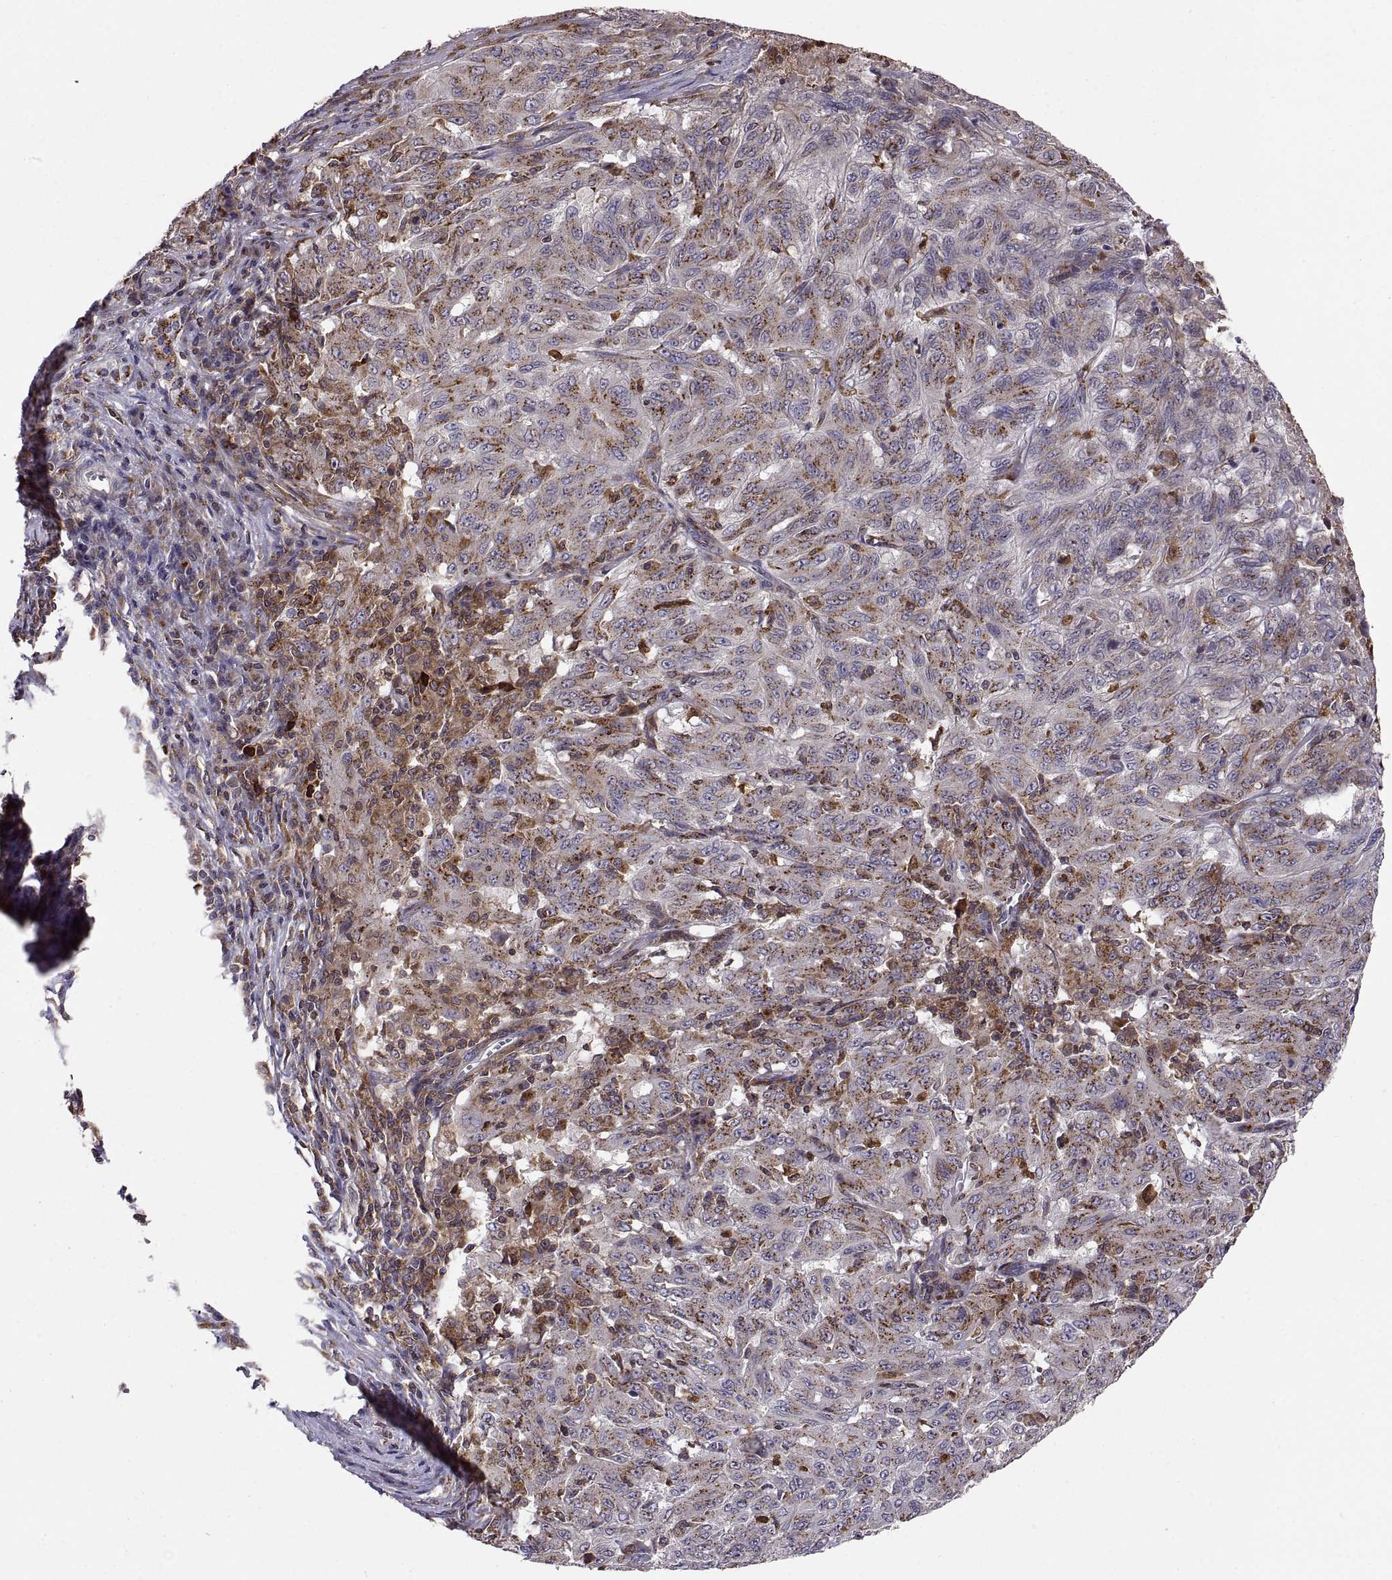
{"staining": {"intensity": "moderate", "quantity": ">75%", "location": "cytoplasmic/membranous"}, "tissue": "pancreatic cancer", "cell_type": "Tumor cells", "image_type": "cancer", "snomed": [{"axis": "morphology", "description": "Adenocarcinoma, NOS"}, {"axis": "topography", "description": "Pancreas"}], "caption": "Pancreatic cancer stained with a brown dye demonstrates moderate cytoplasmic/membranous positive expression in approximately >75% of tumor cells.", "gene": "ACAP1", "patient": {"sex": "male", "age": 63}}